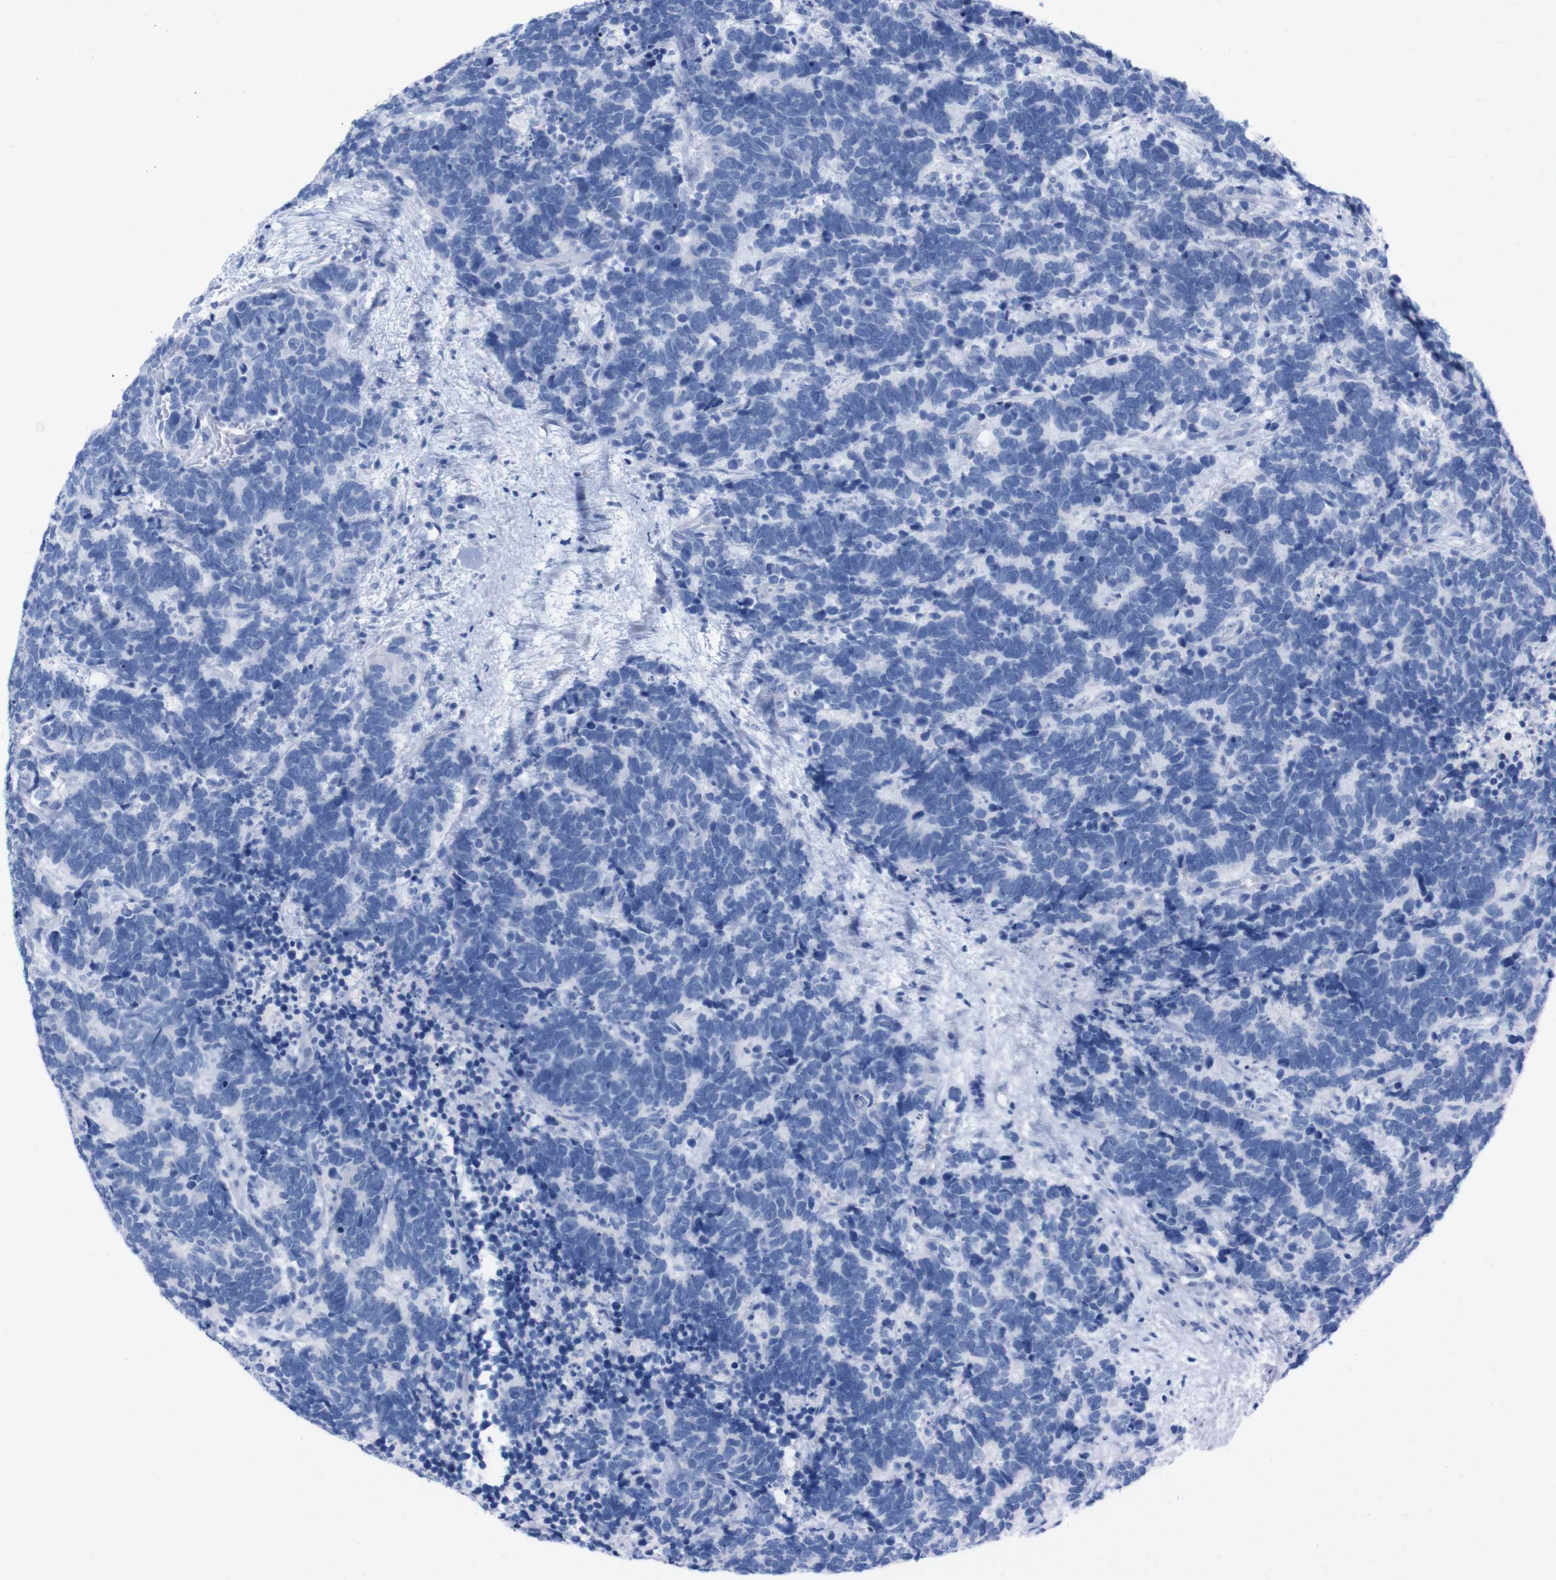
{"staining": {"intensity": "negative", "quantity": "none", "location": "none"}, "tissue": "carcinoid", "cell_type": "Tumor cells", "image_type": "cancer", "snomed": [{"axis": "morphology", "description": "Carcinoma, NOS"}, {"axis": "morphology", "description": "Carcinoid, malignant, NOS"}, {"axis": "topography", "description": "Urinary bladder"}], "caption": "The micrograph demonstrates no staining of tumor cells in carcinoid (malignant).", "gene": "TMEM243", "patient": {"sex": "male", "age": 57}}